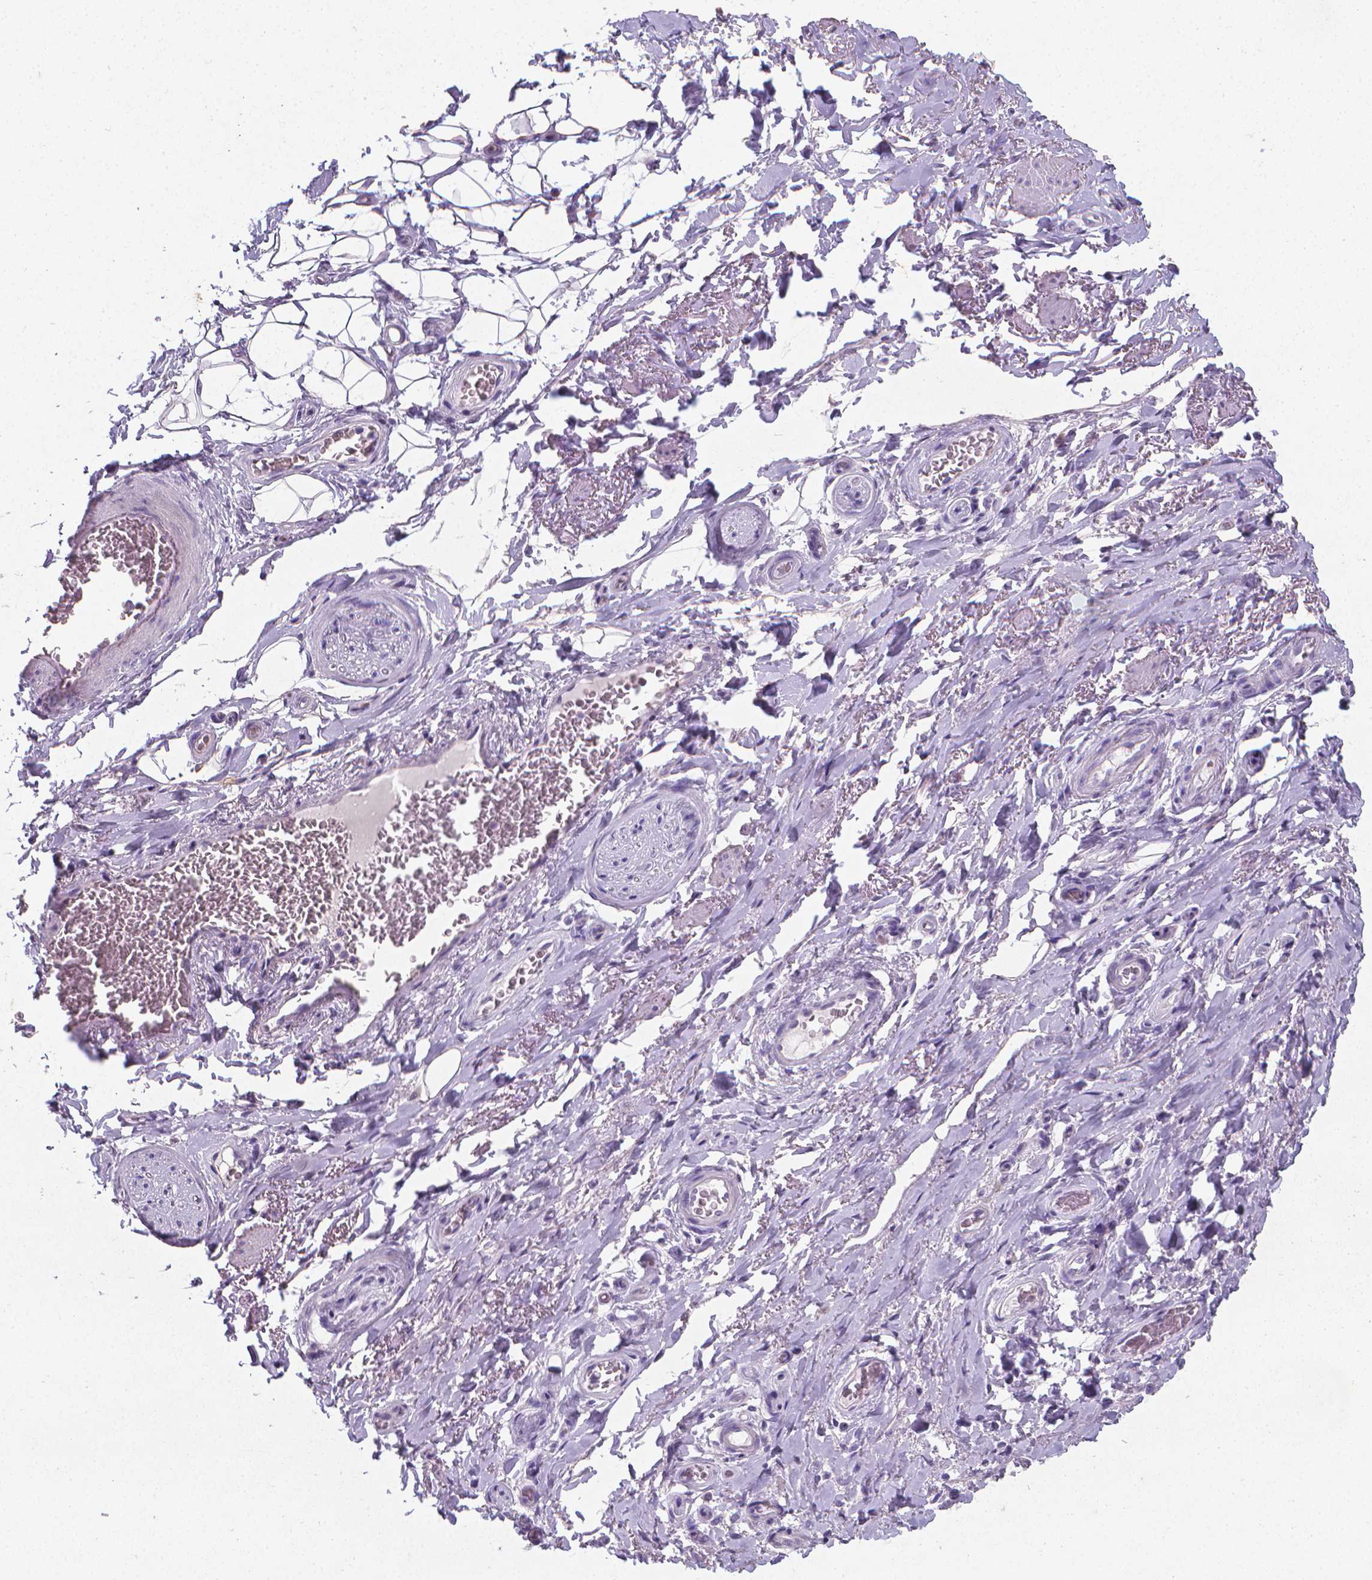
{"staining": {"intensity": "negative", "quantity": "none", "location": "none"}, "tissue": "adipose tissue", "cell_type": "Adipocytes", "image_type": "normal", "snomed": [{"axis": "morphology", "description": "Normal tissue, NOS"}, {"axis": "topography", "description": "Anal"}, {"axis": "topography", "description": "Peripheral nerve tissue"}], "caption": "IHC micrograph of normal adipose tissue: human adipose tissue stained with DAB (3,3'-diaminobenzidine) demonstrates no significant protein expression in adipocytes. (Brightfield microscopy of DAB (3,3'-diaminobenzidine) immunohistochemistry (IHC) at high magnification).", "gene": "XPNPEP2", "patient": {"sex": "male", "age": 53}}